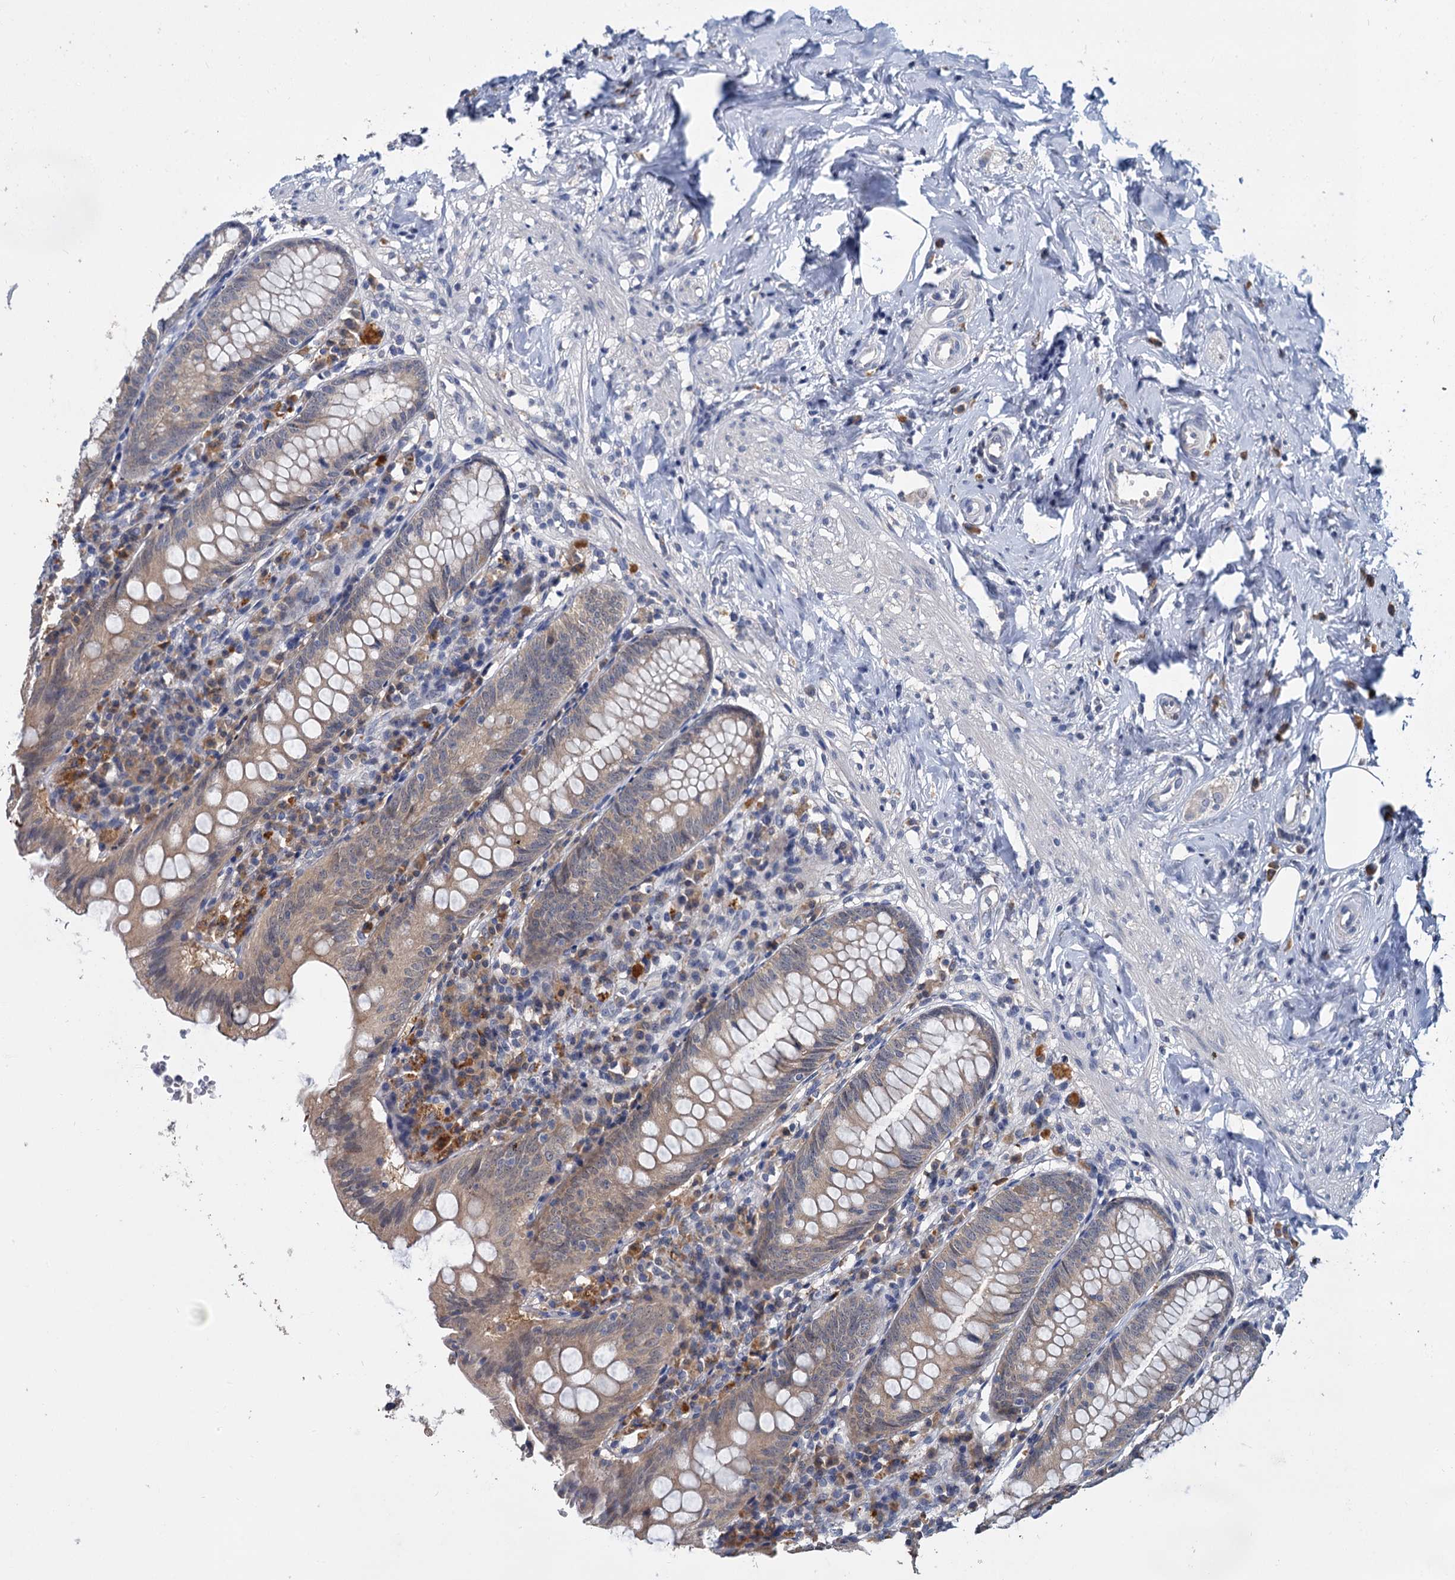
{"staining": {"intensity": "weak", "quantity": "25%-75%", "location": "cytoplasmic/membranous"}, "tissue": "appendix", "cell_type": "Glandular cells", "image_type": "normal", "snomed": [{"axis": "morphology", "description": "Normal tissue, NOS"}, {"axis": "topography", "description": "Appendix"}], "caption": "A high-resolution photomicrograph shows IHC staining of normal appendix, which shows weak cytoplasmic/membranous positivity in approximately 25%-75% of glandular cells.", "gene": "ANKRD42", "patient": {"sex": "female", "age": 54}}